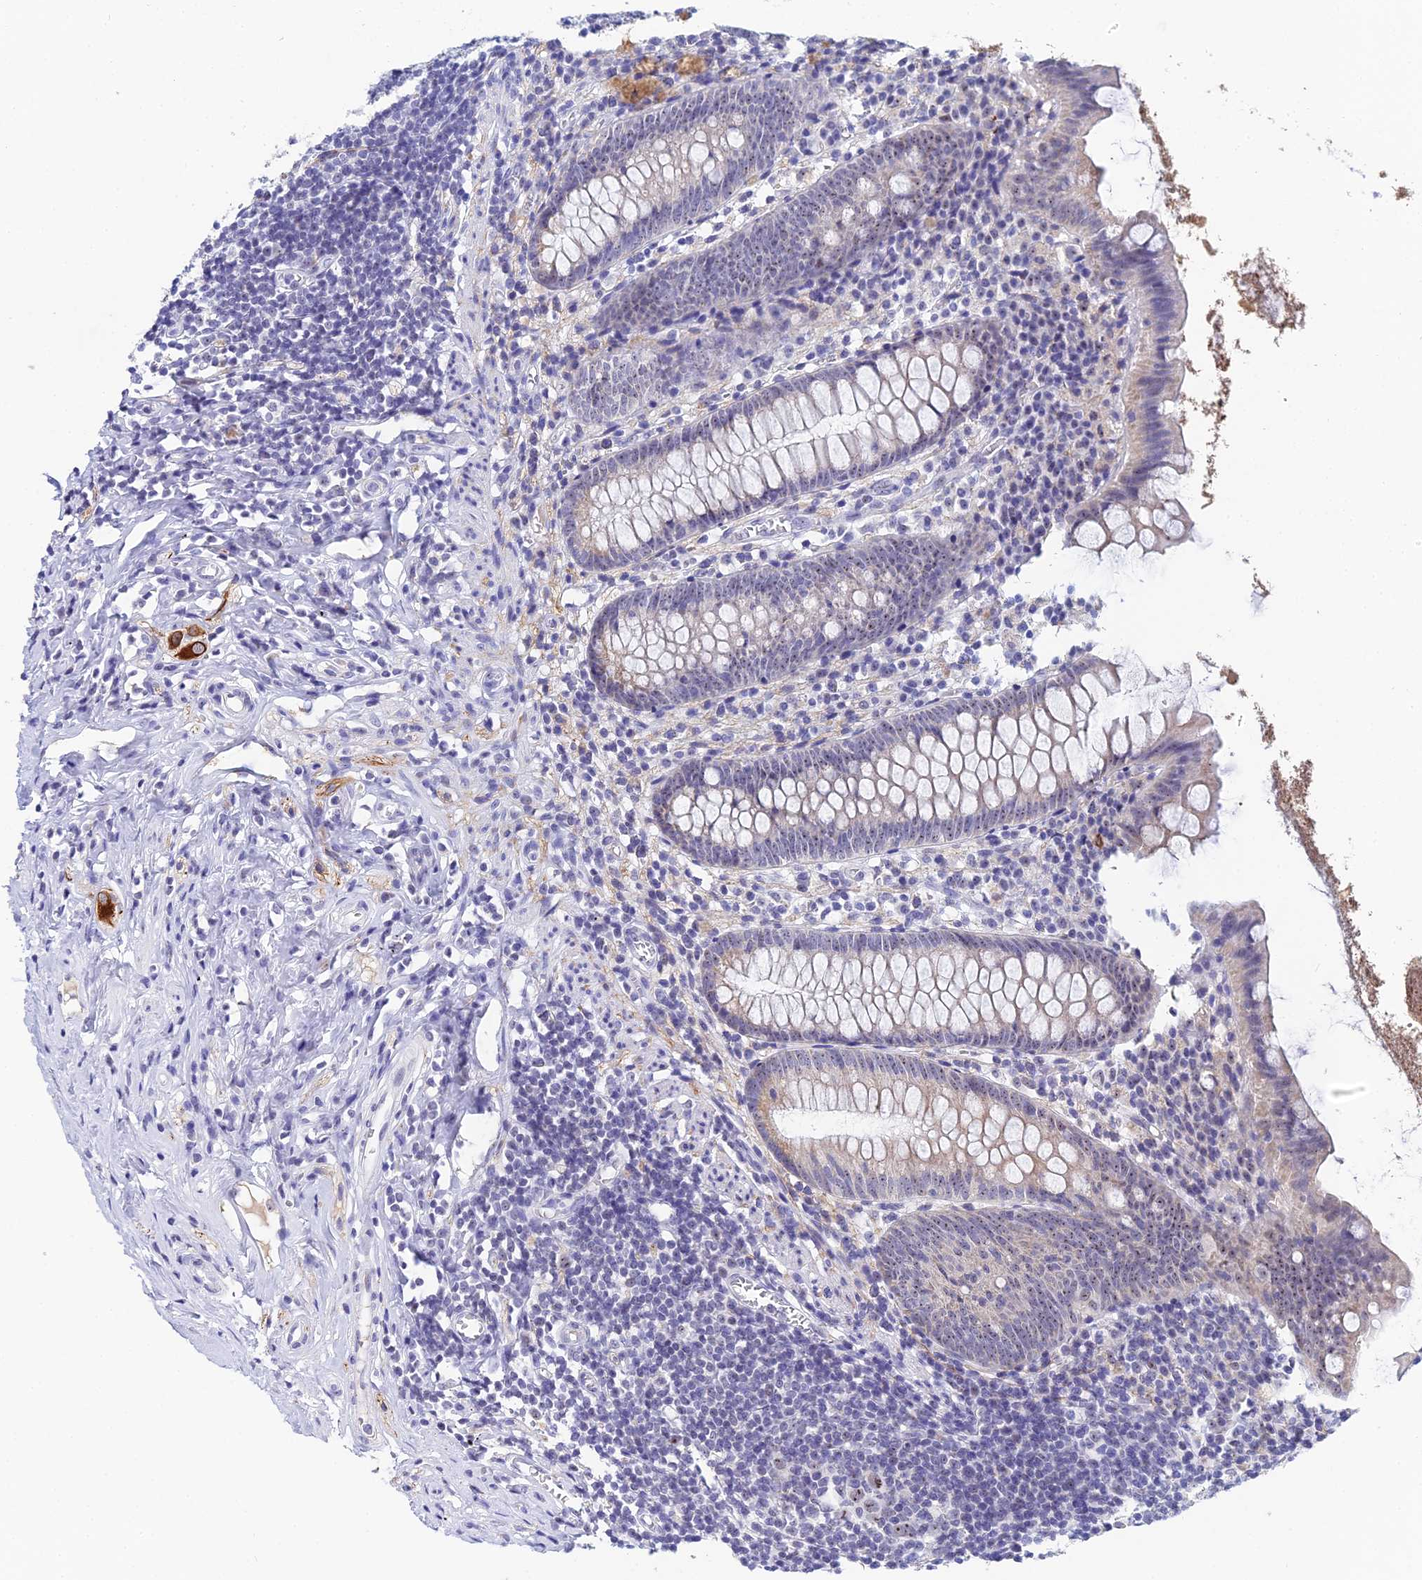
{"staining": {"intensity": "weak", "quantity": "25%-75%", "location": "cytoplasmic/membranous,nuclear"}, "tissue": "appendix", "cell_type": "Glandular cells", "image_type": "normal", "snomed": [{"axis": "morphology", "description": "Normal tissue, NOS"}, {"axis": "topography", "description": "Appendix"}], "caption": "Appendix stained with DAB immunohistochemistry (IHC) shows low levels of weak cytoplasmic/membranous,nuclear expression in about 25%-75% of glandular cells.", "gene": "PLPP4", "patient": {"sex": "female", "age": 51}}